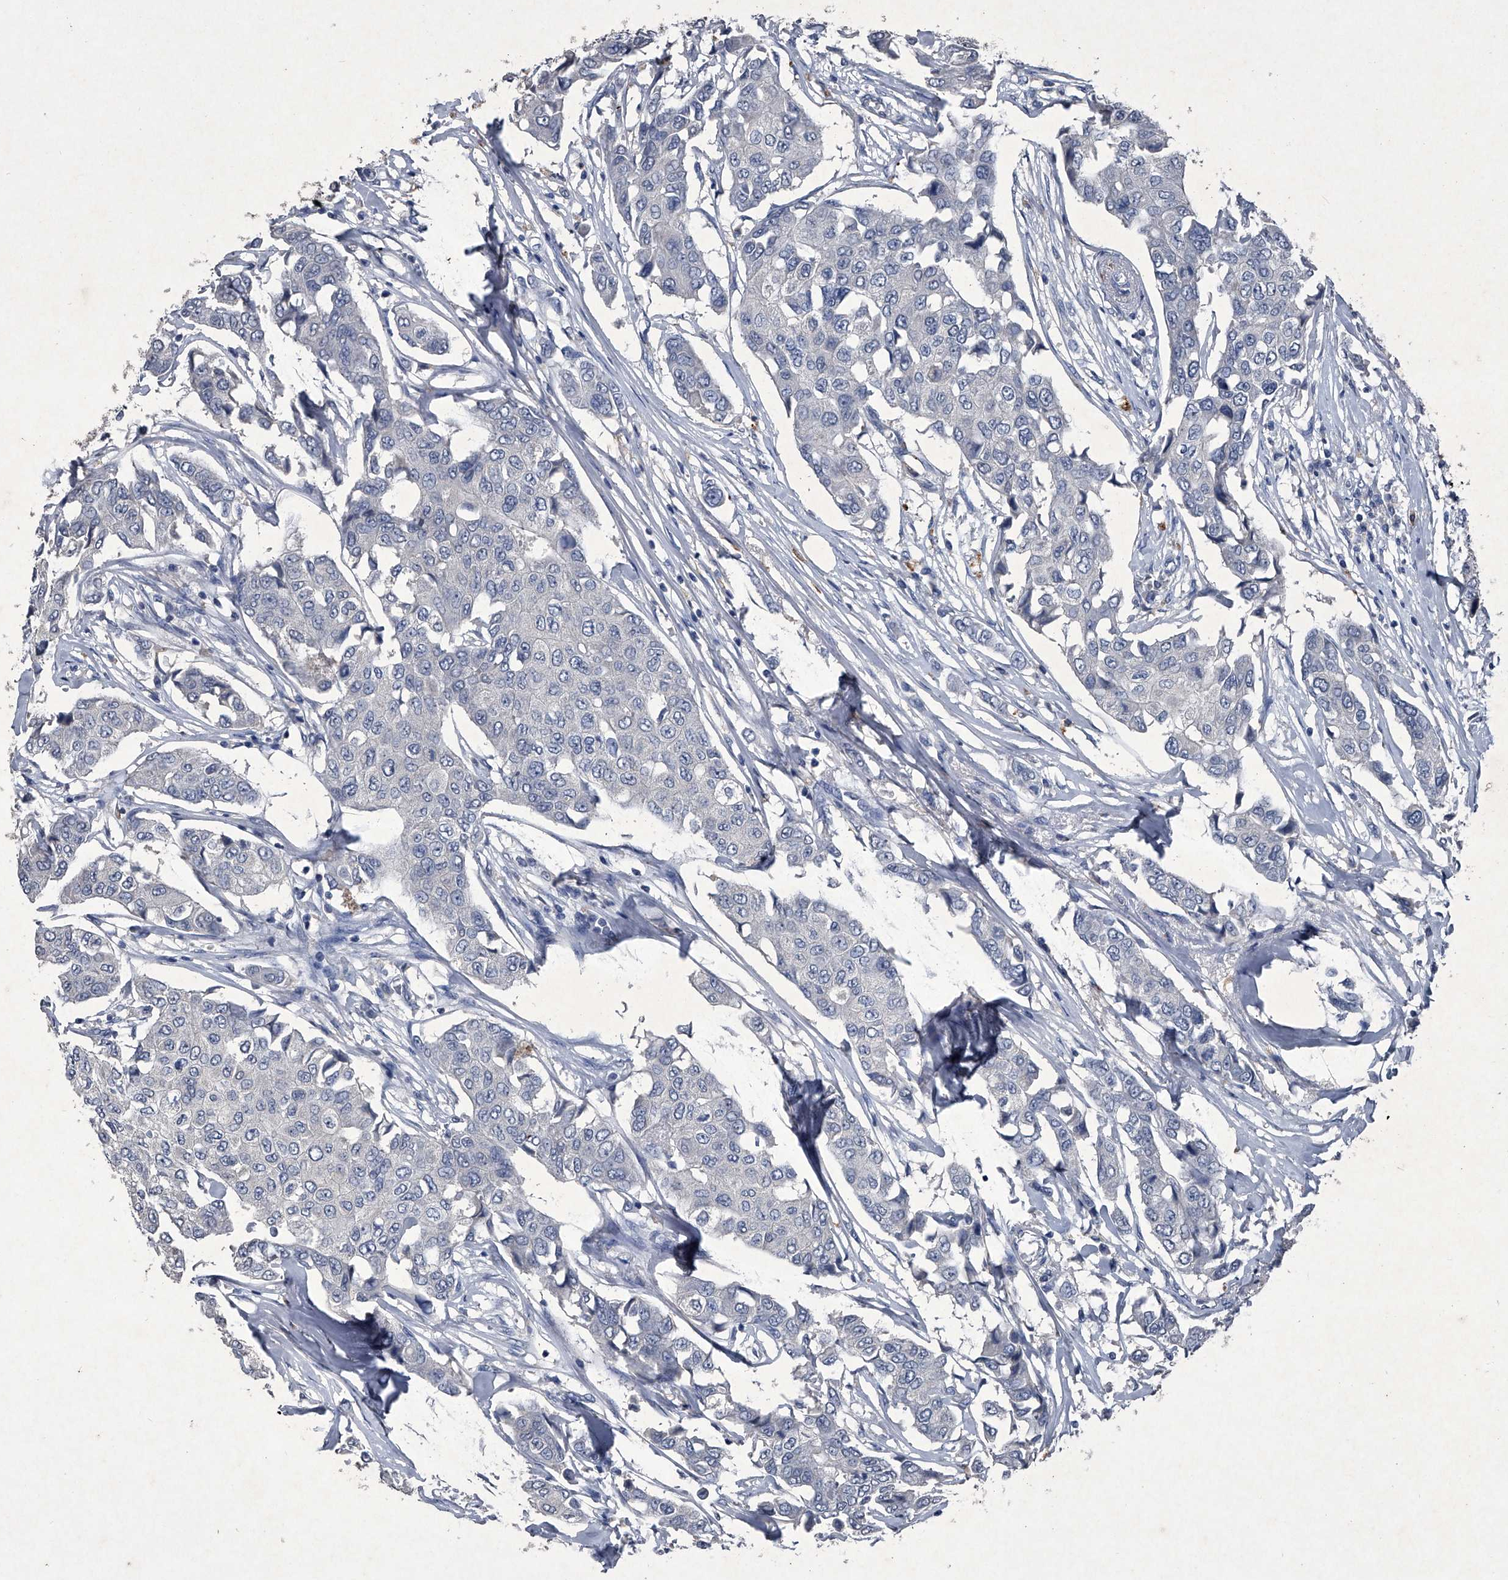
{"staining": {"intensity": "negative", "quantity": "none", "location": "none"}, "tissue": "breast cancer", "cell_type": "Tumor cells", "image_type": "cancer", "snomed": [{"axis": "morphology", "description": "Duct carcinoma"}, {"axis": "topography", "description": "Breast"}], "caption": "DAB immunohistochemical staining of human breast cancer (invasive ductal carcinoma) shows no significant expression in tumor cells.", "gene": "MAPKAP1", "patient": {"sex": "female", "age": 80}}